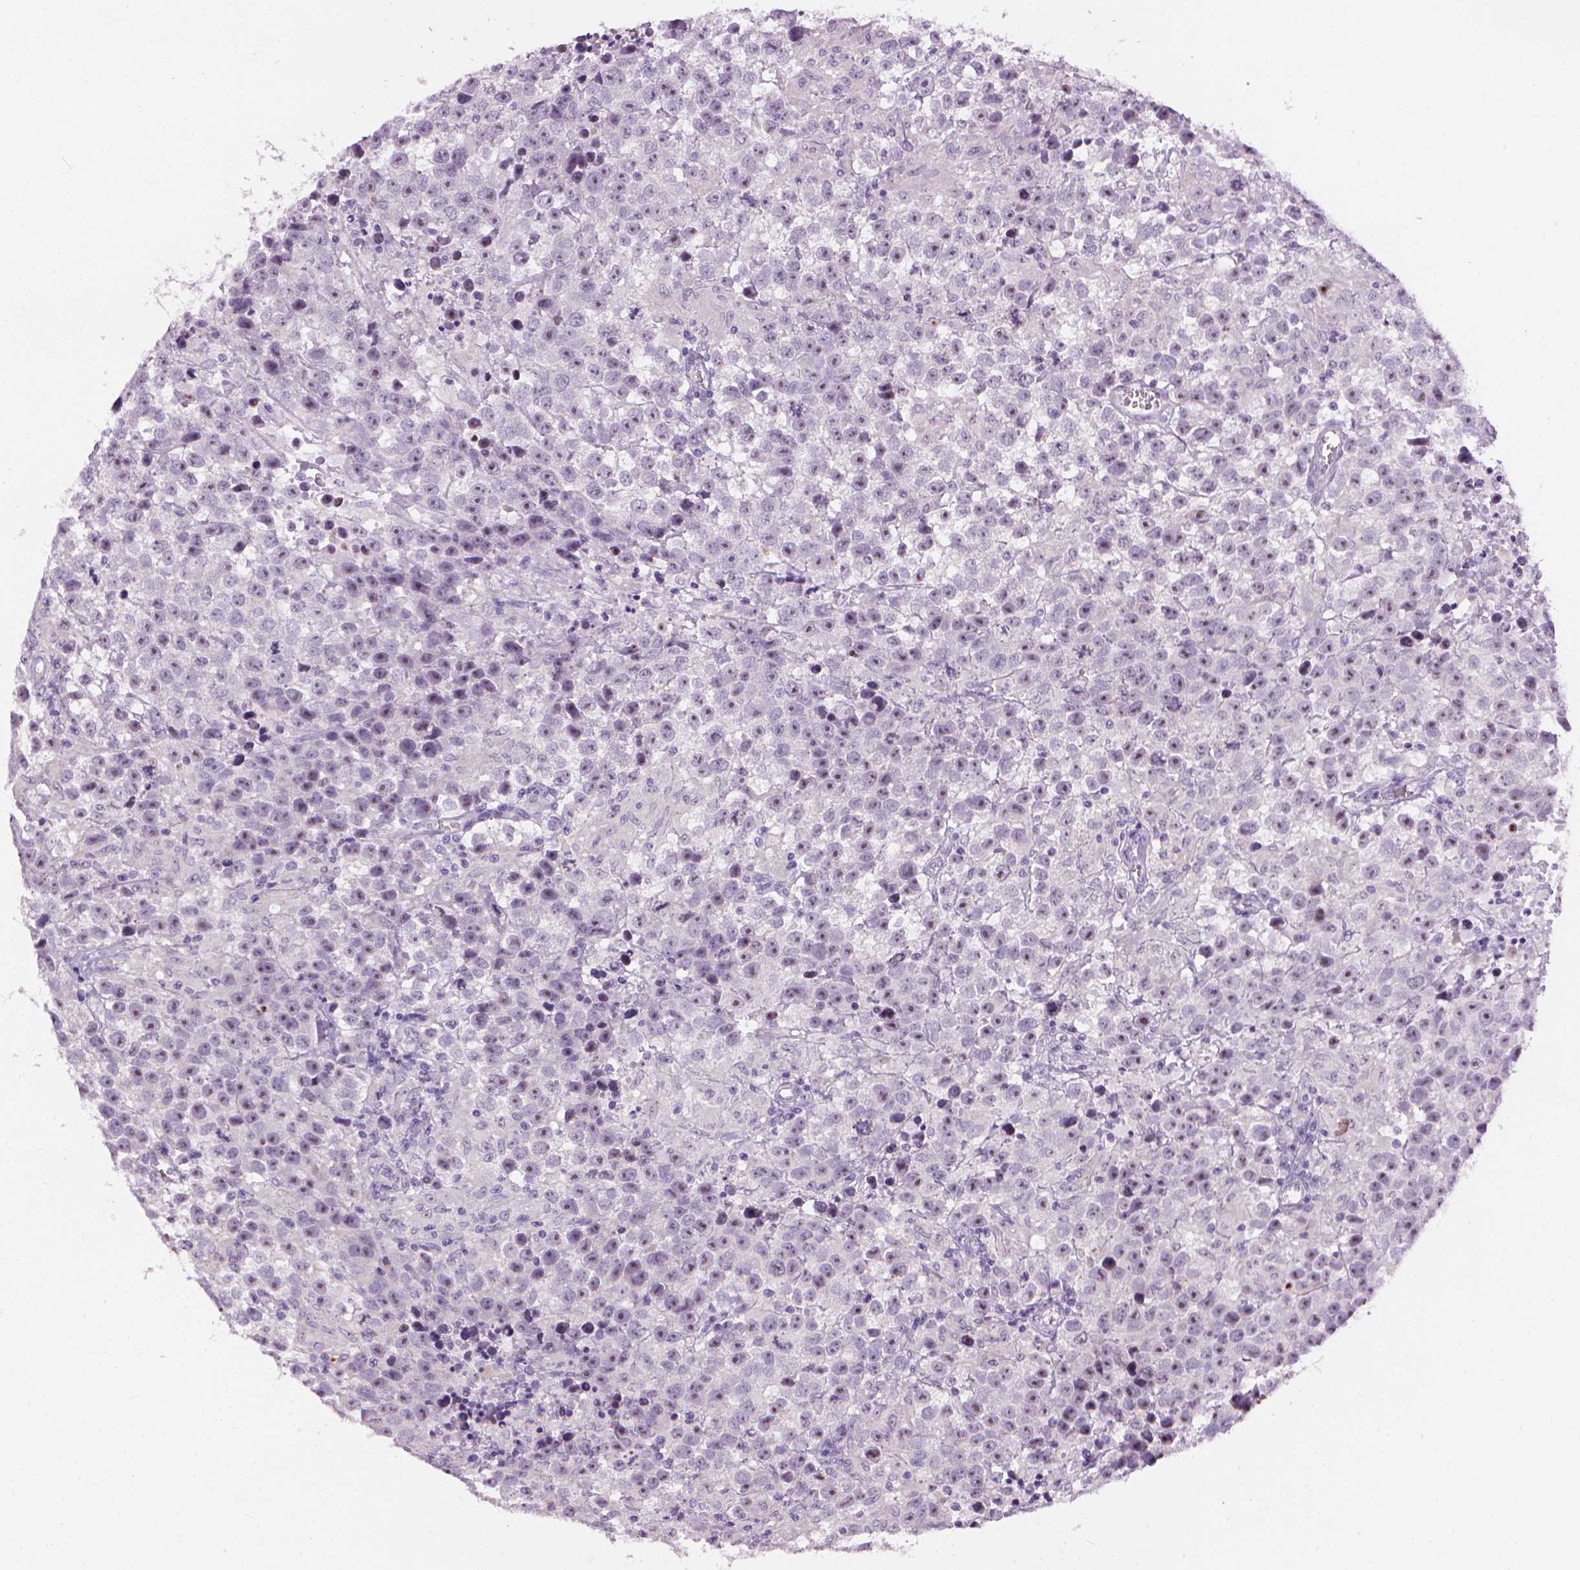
{"staining": {"intensity": "moderate", "quantity": "25%-75%", "location": "nuclear"}, "tissue": "testis cancer", "cell_type": "Tumor cells", "image_type": "cancer", "snomed": [{"axis": "morphology", "description": "Seminoma, NOS"}, {"axis": "topography", "description": "Testis"}], "caption": "Immunohistochemistry (DAB) staining of human testis cancer (seminoma) displays moderate nuclear protein expression in about 25%-75% of tumor cells. (brown staining indicates protein expression, while blue staining denotes nuclei).", "gene": "UTP4", "patient": {"sex": "male", "age": 43}}